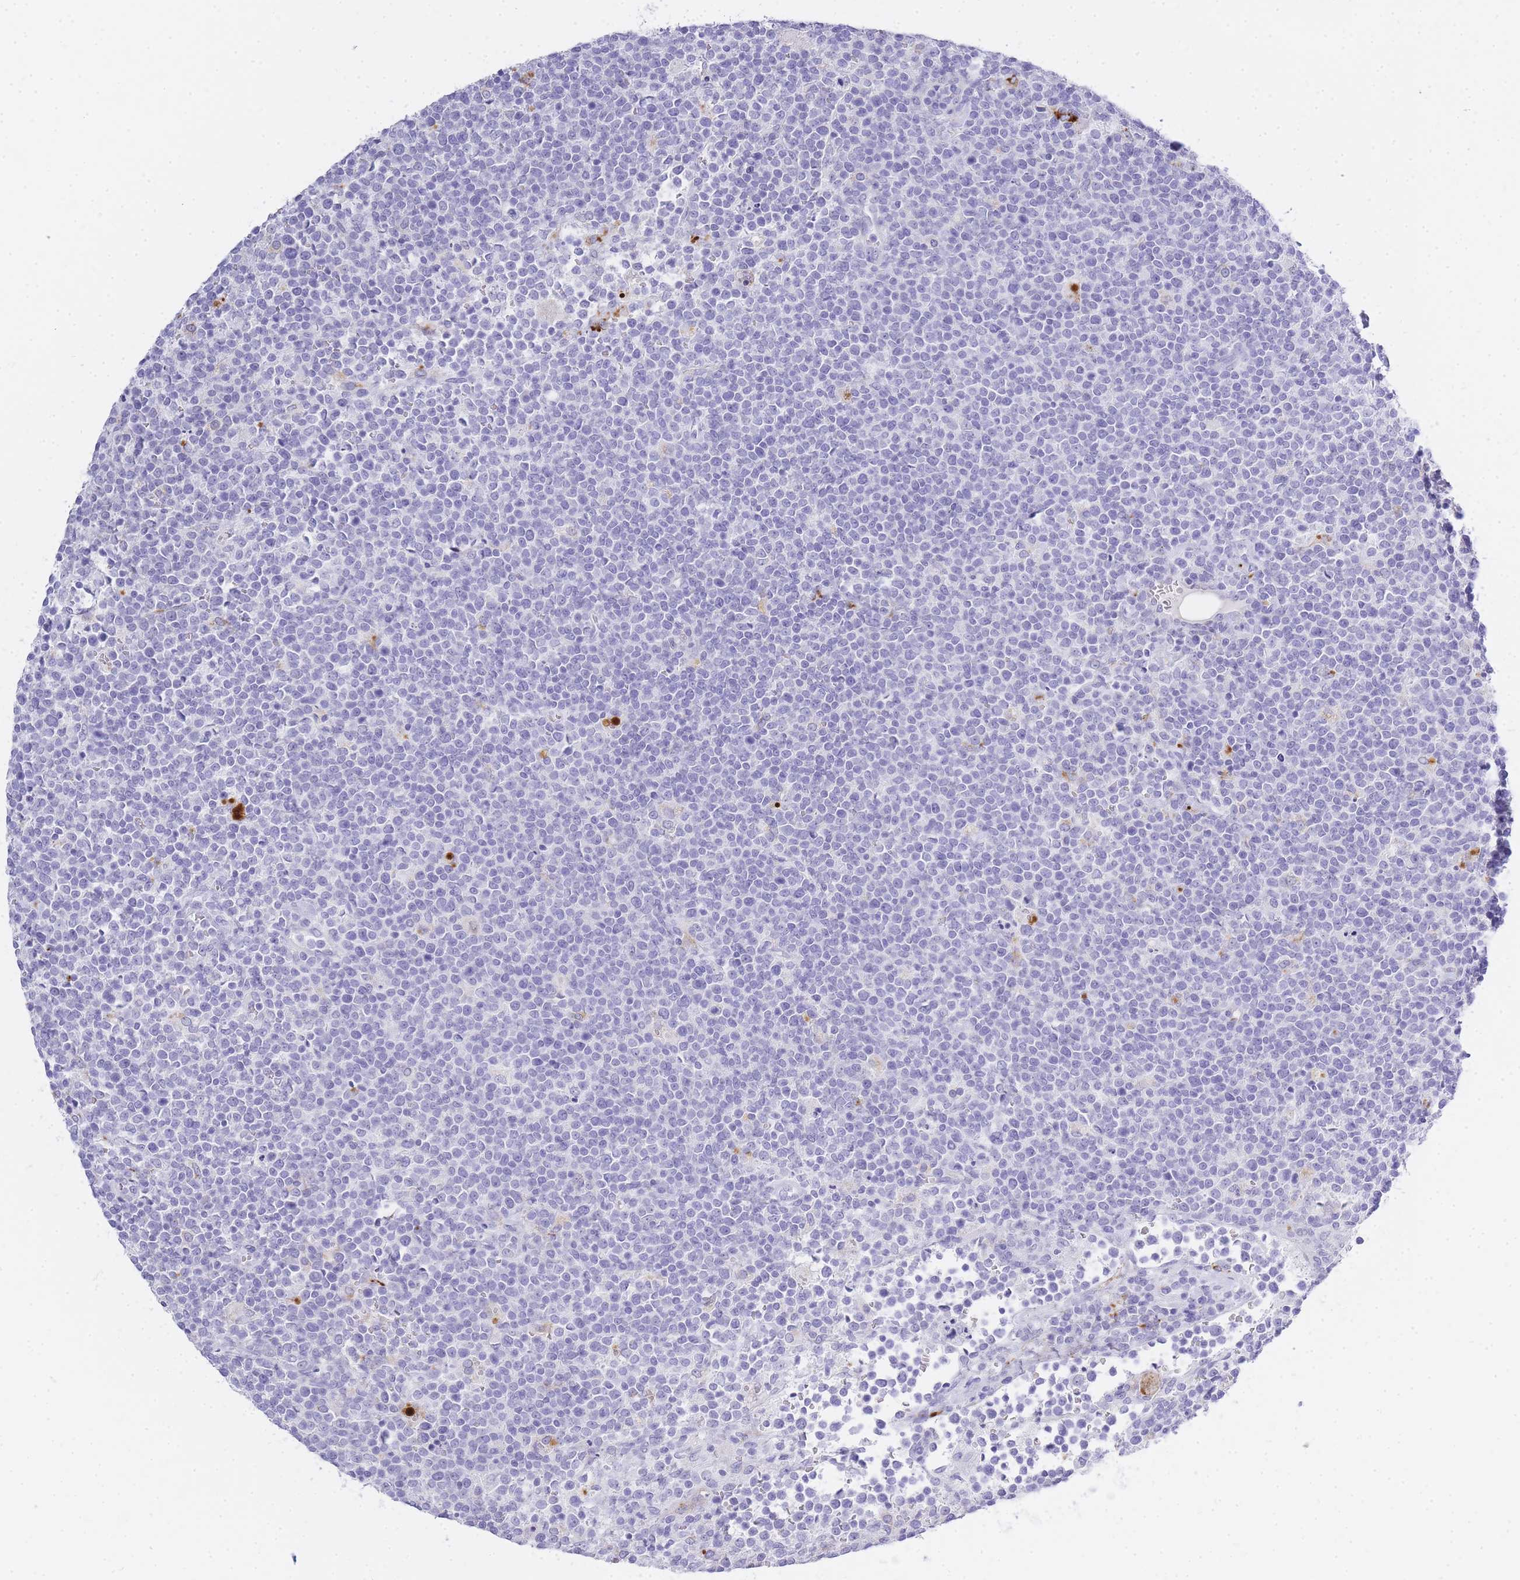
{"staining": {"intensity": "negative", "quantity": "none", "location": "none"}, "tissue": "lymphoma", "cell_type": "Tumor cells", "image_type": "cancer", "snomed": [{"axis": "morphology", "description": "Malignant lymphoma, non-Hodgkin's type, High grade"}, {"axis": "topography", "description": "Lymph node"}], "caption": "Human lymphoma stained for a protein using immunohistochemistry shows no staining in tumor cells.", "gene": "RHO", "patient": {"sex": "male", "age": 61}}